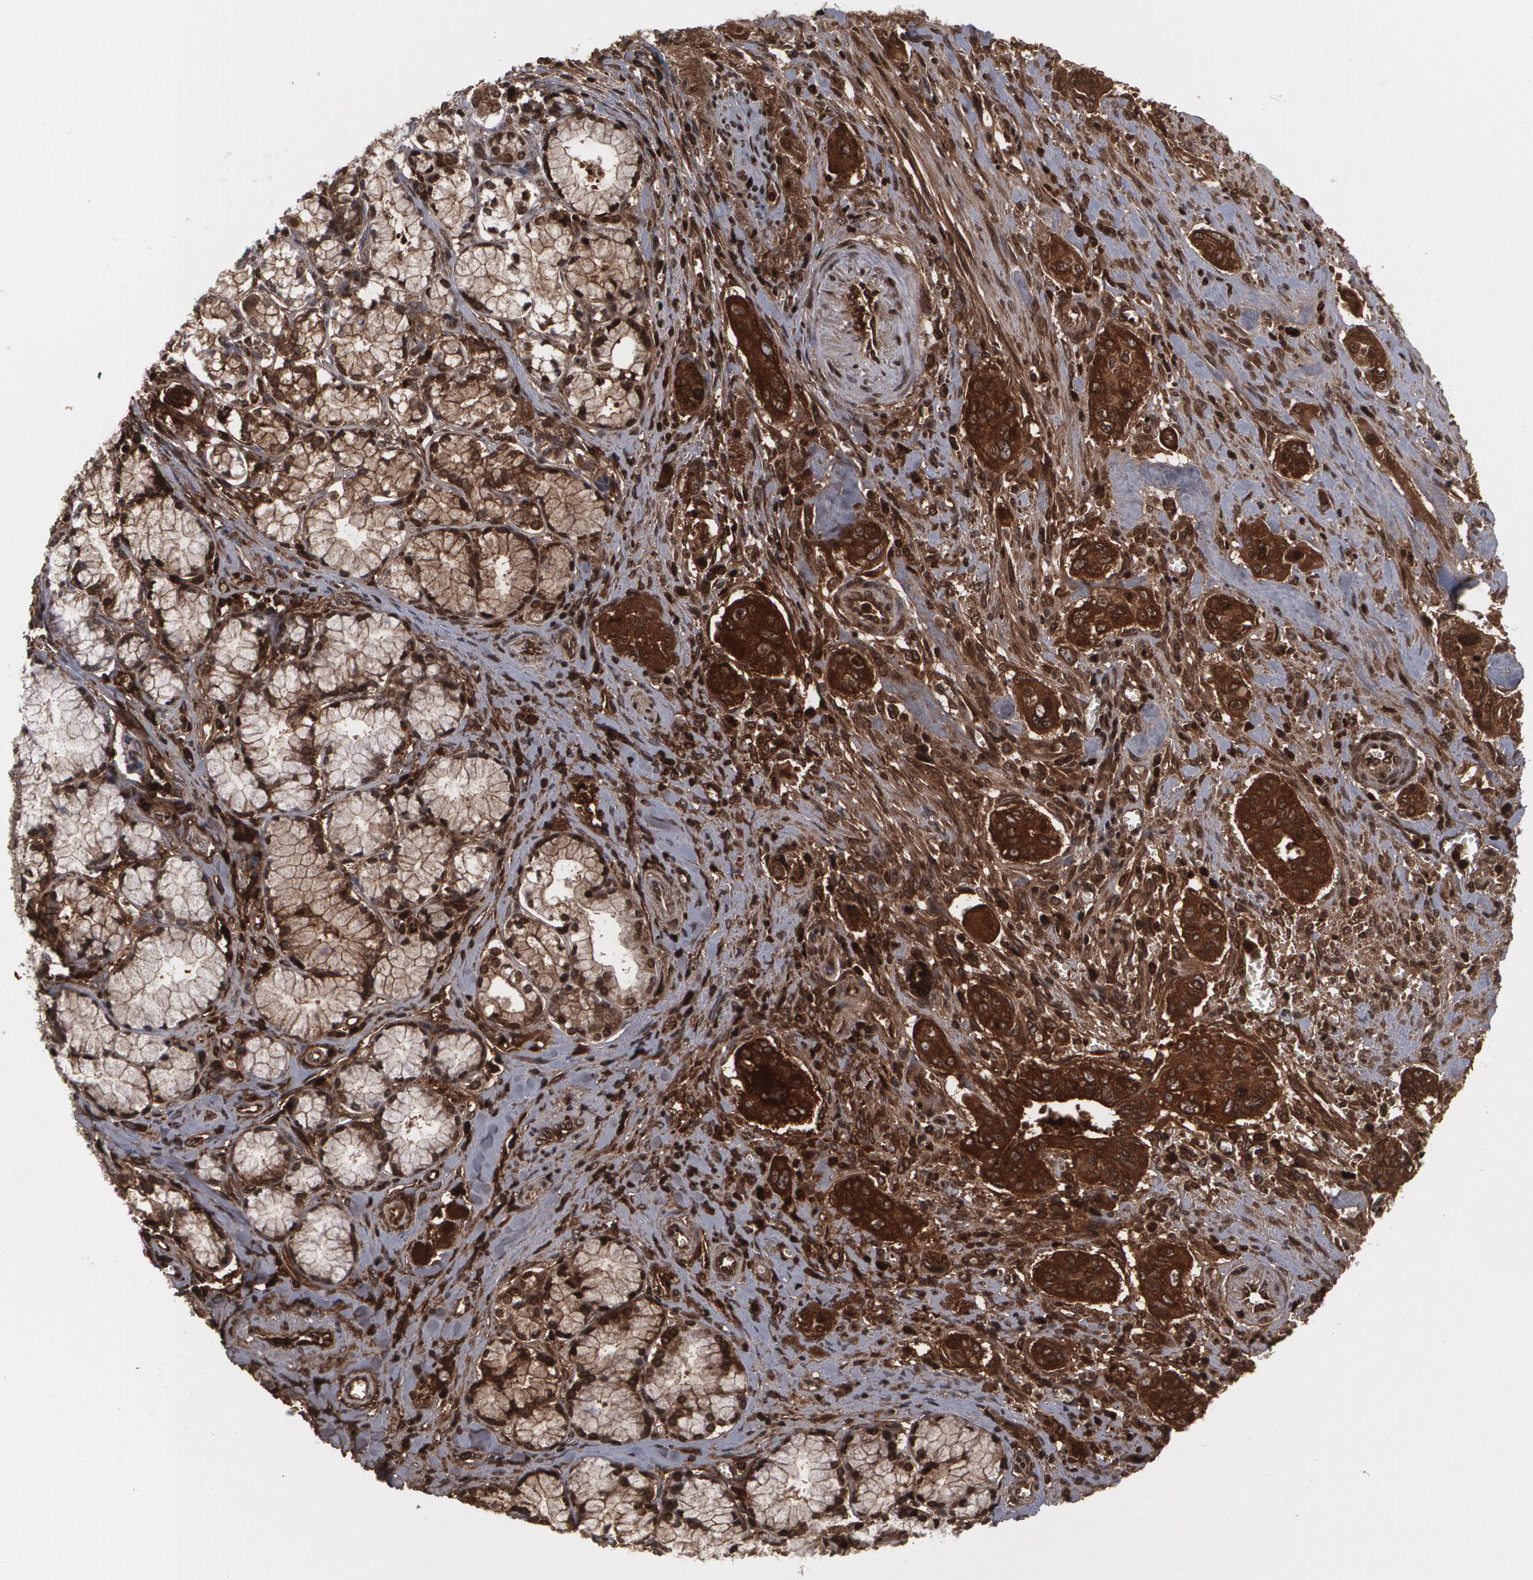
{"staining": {"intensity": "moderate", "quantity": "25%-75%", "location": "cytoplasmic/membranous"}, "tissue": "pancreatic cancer", "cell_type": "Tumor cells", "image_type": "cancer", "snomed": [{"axis": "morphology", "description": "Adenocarcinoma, NOS"}, {"axis": "topography", "description": "Pancreas"}], "caption": "There is medium levels of moderate cytoplasmic/membranous positivity in tumor cells of pancreatic cancer, as demonstrated by immunohistochemical staining (brown color).", "gene": "LRG1", "patient": {"sex": "male", "age": 77}}